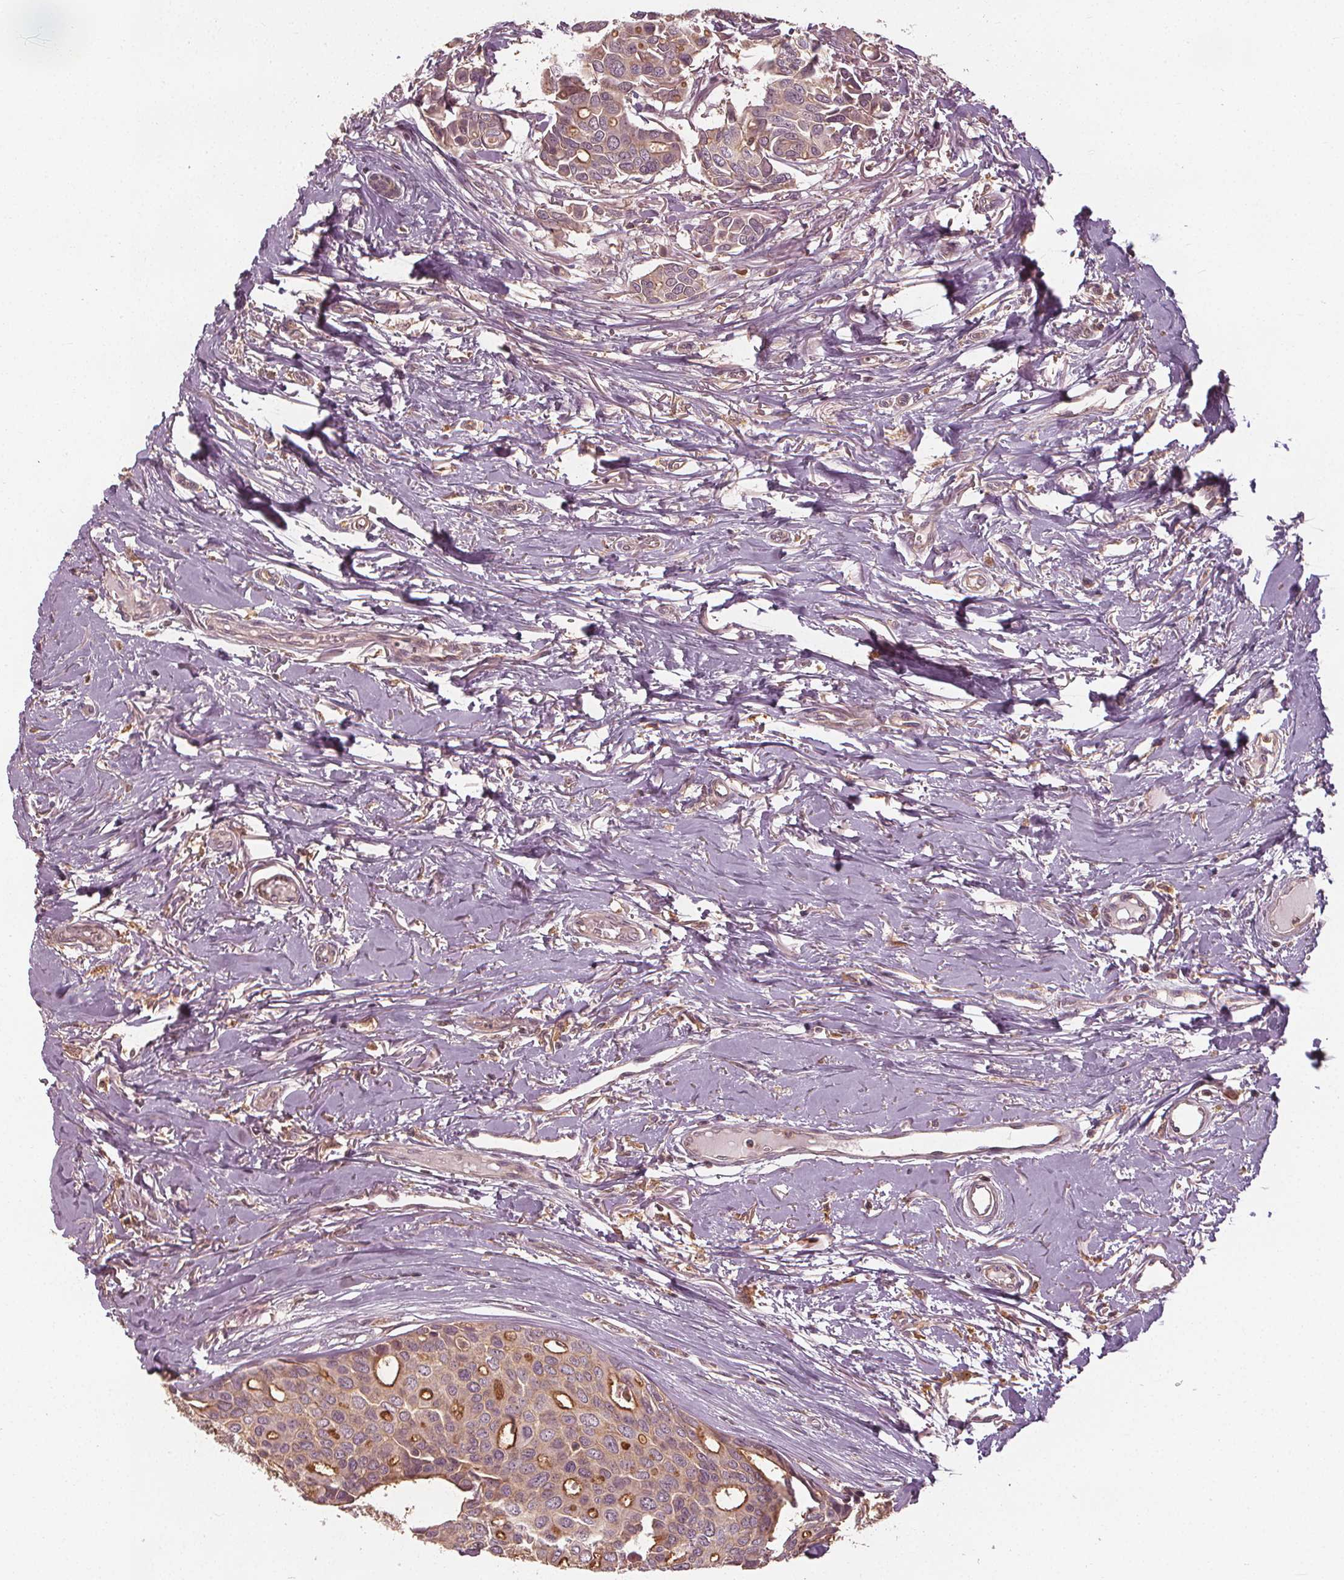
{"staining": {"intensity": "moderate", "quantity": "25%-75%", "location": "cytoplasmic/membranous"}, "tissue": "breast cancer", "cell_type": "Tumor cells", "image_type": "cancer", "snomed": [{"axis": "morphology", "description": "Duct carcinoma"}, {"axis": "topography", "description": "Breast"}], "caption": "This is an image of IHC staining of breast cancer (infiltrating ductal carcinoma), which shows moderate positivity in the cytoplasmic/membranous of tumor cells.", "gene": "GNB2", "patient": {"sex": "female", "age": 54}}